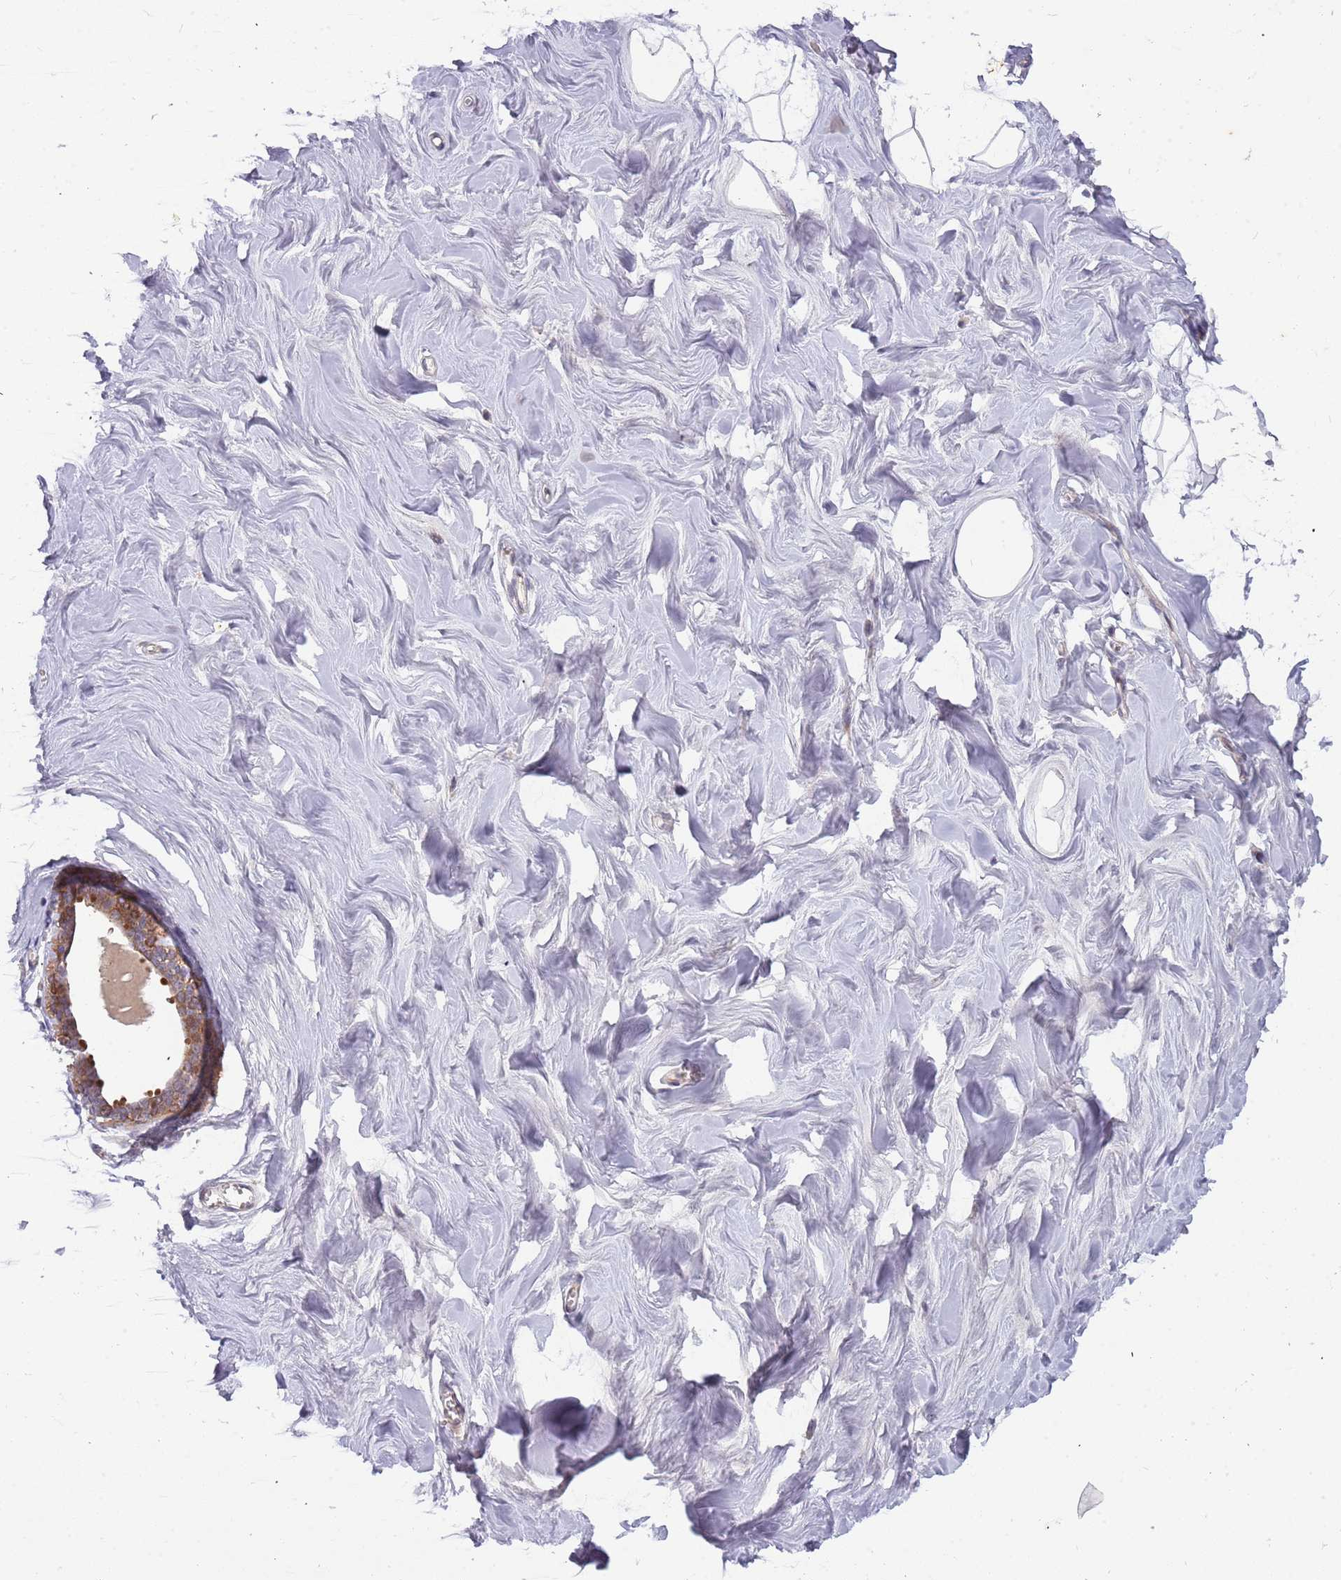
{"staining": {"intensity": "negative", "quantity": "none", "location": "none"}, "tissue": "breast", "cell_type": "Adipocytes", "image_type": "normal", "snomed": [{"axis": "morphology", "description": "Normal tissue, NOS"}, {"axis": "topography", "description": "Breast"}], "caption": "IHC image of unremarkable breast: breast stained with DAB reveals no significant protein positivity in adipocytes.", "gene": "TRAPPC6B", "patient": {"sex": "female", "age": 27}}